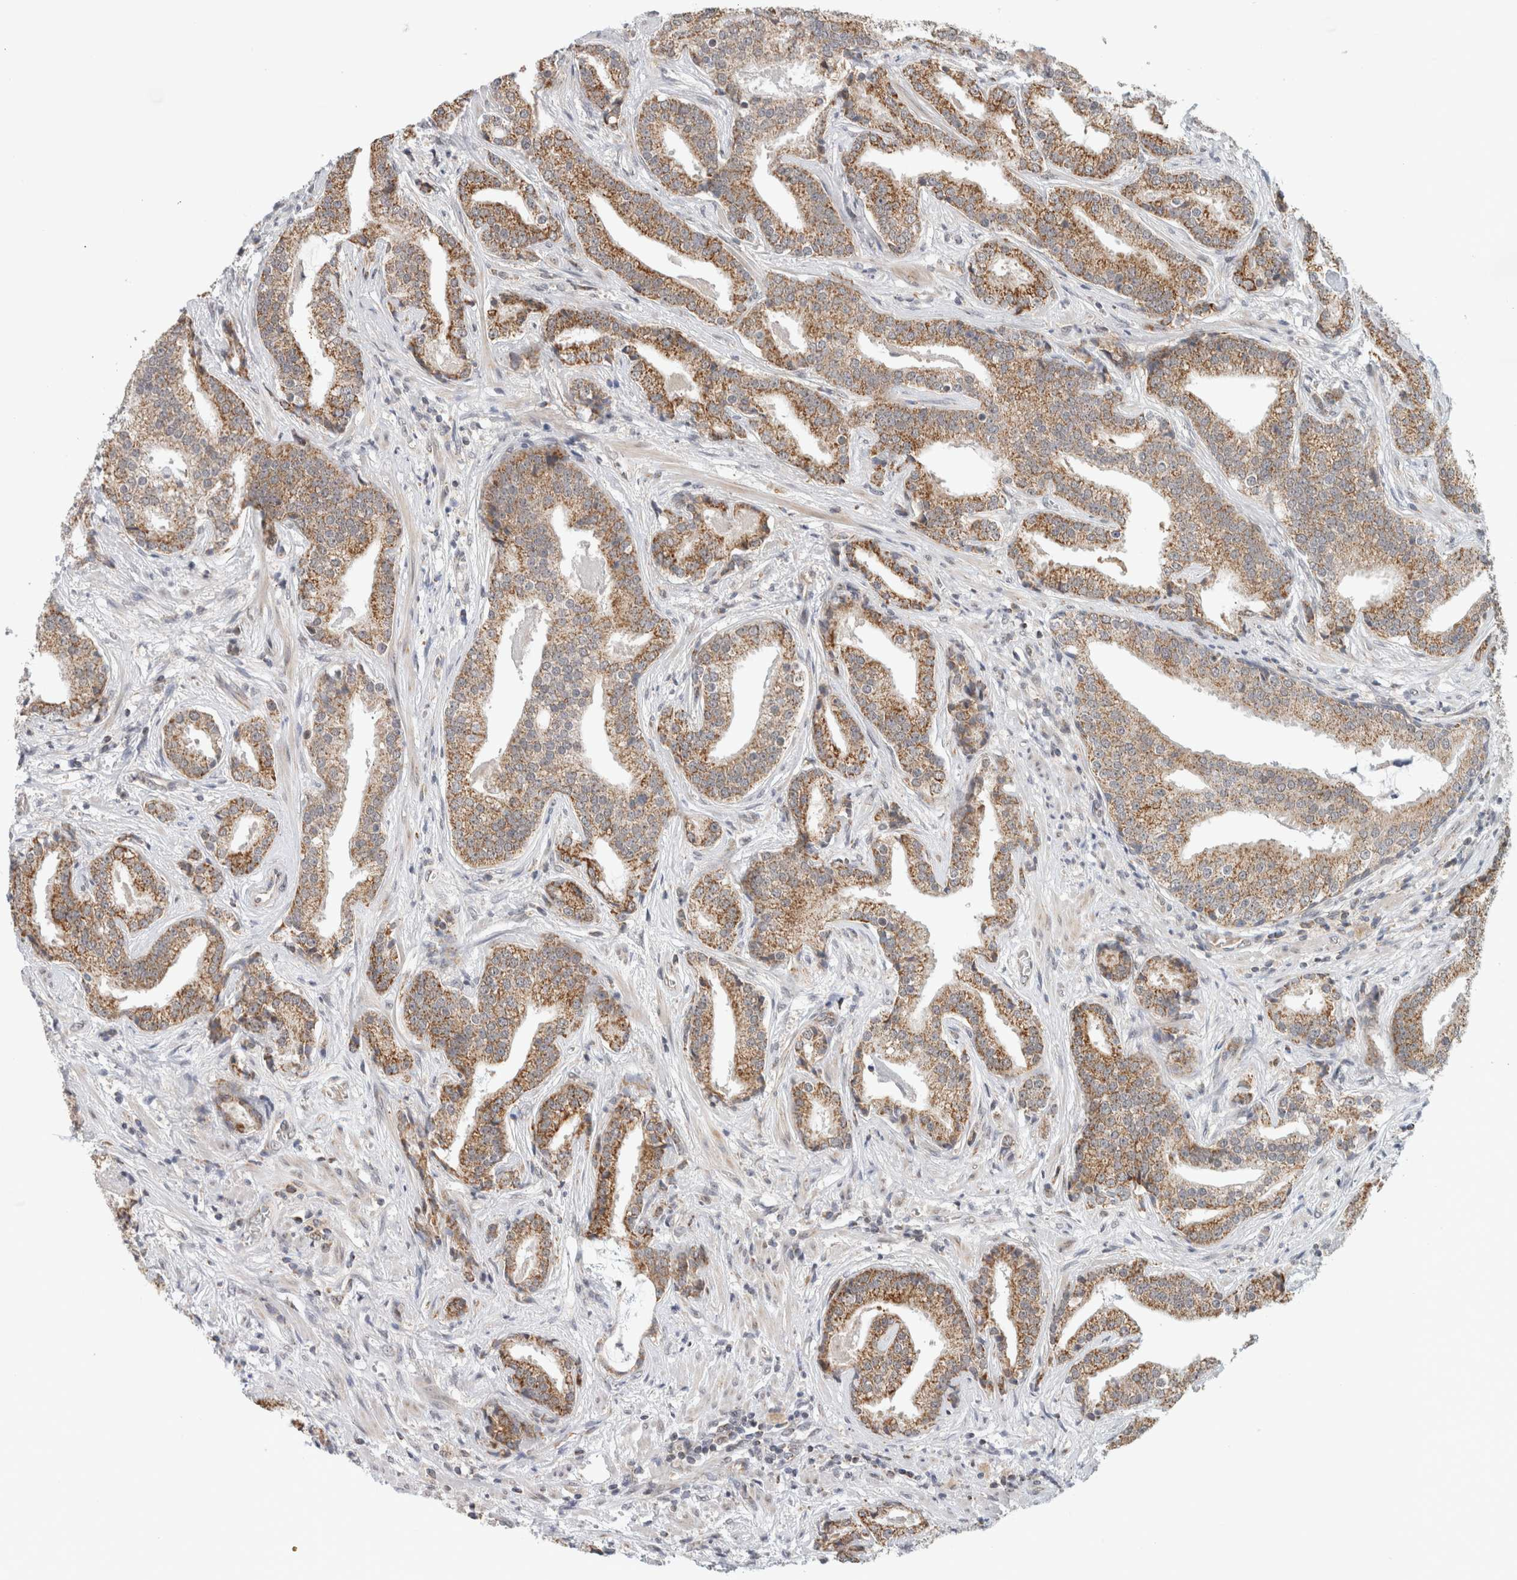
{"staining": {"intensity": "moderate", "quantity": ">75%", "location": "cytoplasmic/membranous"}, "tissue": "prostate cancer", "cell_type": "Tumor cells", "image_type": "cancer", "snomed": [{"axis": "morphology", "description": "Adenocarcinoma, Low grade"}, {"axis": "topography", "description": "Prostate"}], "caption": "IHC of prostate cancer demonstrates medium levels of moderate cytoplasmic/membranous staining in approximately >75% of tumor cells.", "gene": "CMC2", "patient": {"sex": "male", "age": 67}}